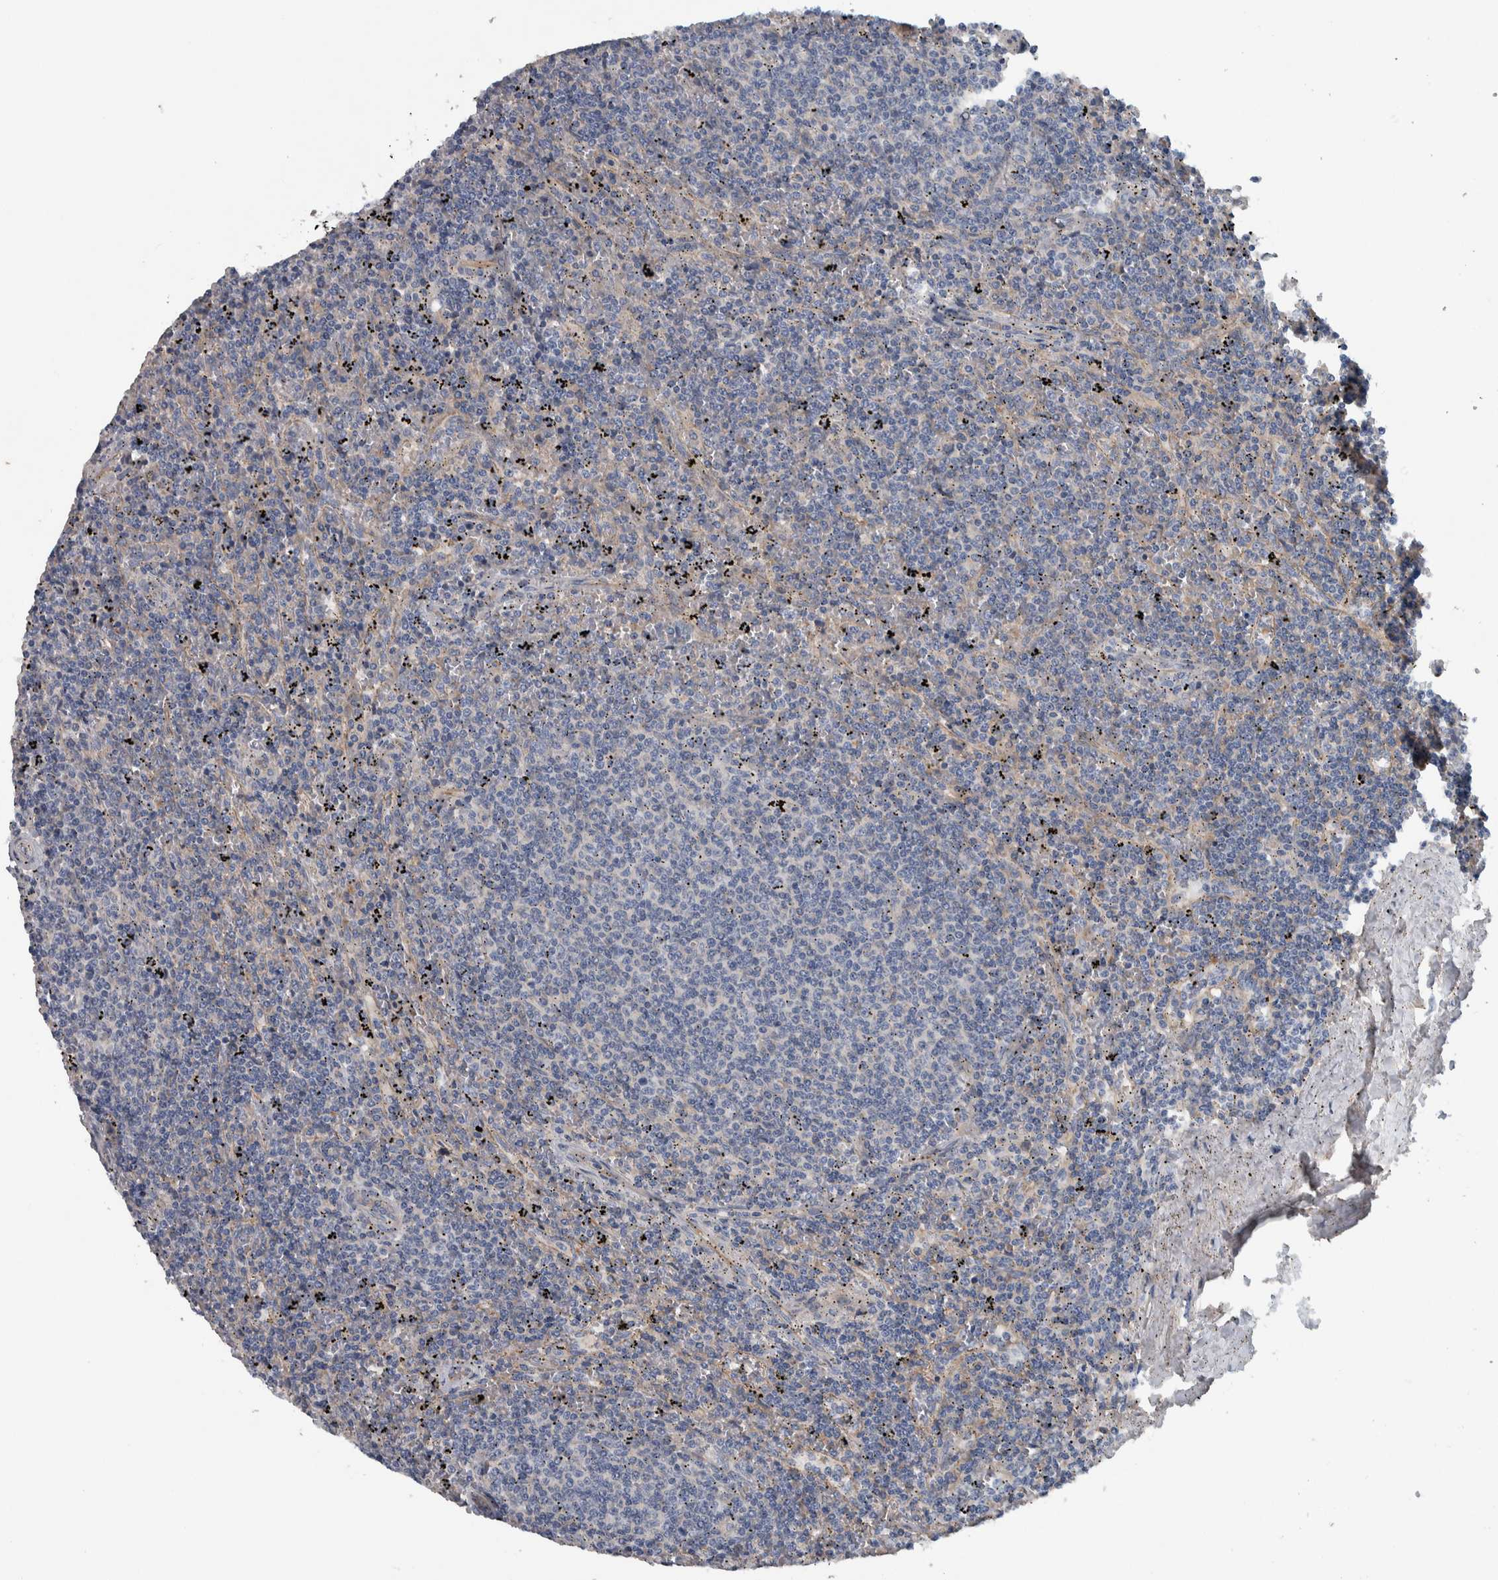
{"staining": {"intensity": "negative", "quantity": "none", "location": "none"}, "tissue": "lymphoma", "cell_type": "Tumor cells", "image_type": "cancer", "snomed": [{"axis": "morphology", "description": "Malignant lymphoma, non-Hodgkin's type, Low grade"}, {"axis": "topography", "description": "Spleen"}], "caption": "The micrograph reveals no staining of tumor cells in lymphoma.", "gene": "SERPINC1", "patient": {"sex": "female", "age": 50}}